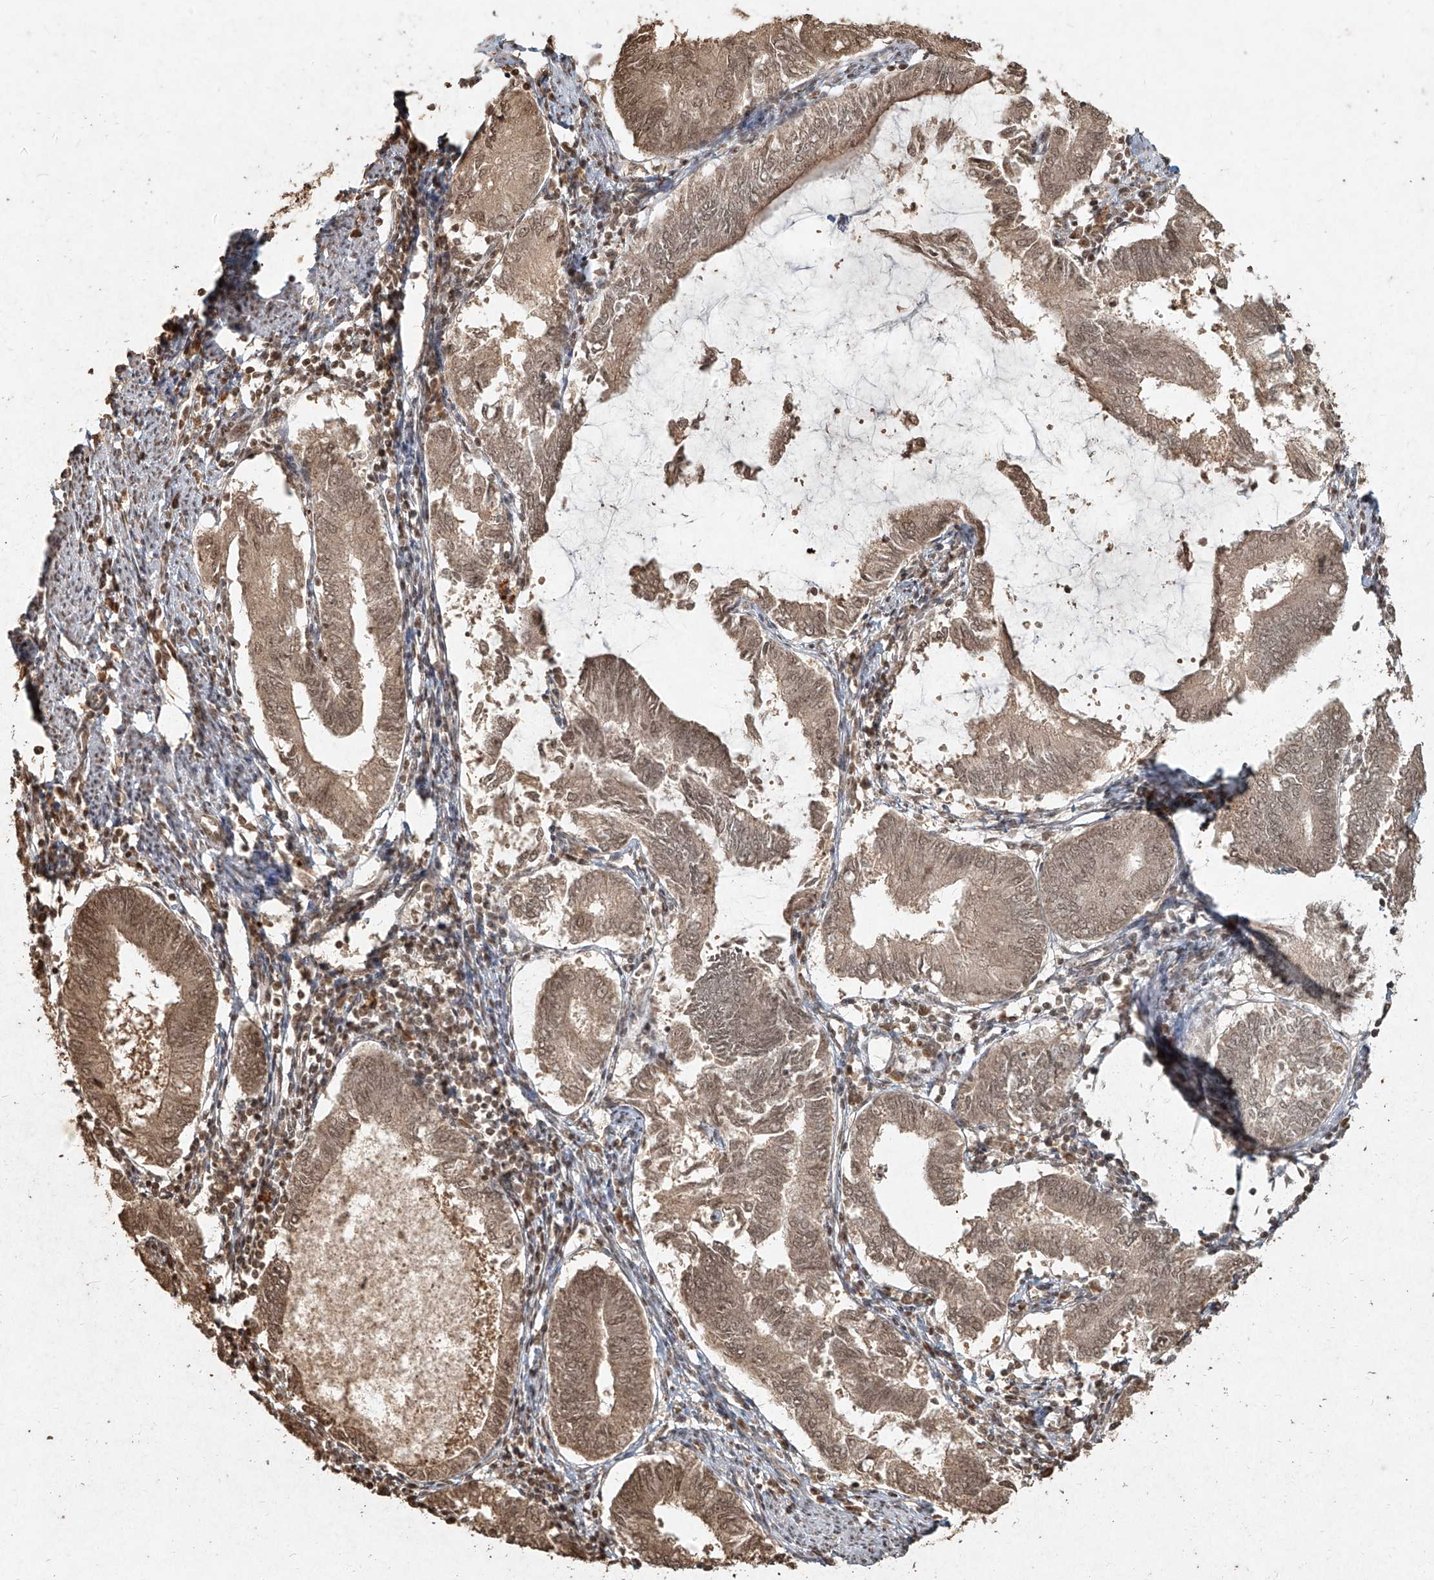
{"staining": {"intensity": "moderate", "quantity": ">75%", "location": "cytoplasmic/membranous,nuclear"}, "tissue": "endometrial cancer", "cell_type": "Tumor cells", "image_type": "cancer", "snomed": [{"axis": "morphology", "description": "Adenocarcinoma, NOS"}, {"axis": "topography", "description": "Endometrium"}], "caption": "An image showing moderate cytoplasmic/membranous and nuclear positivity in approximately >75% of tumor cells in endometrial adenocarcinoma, as visualized by brown immunohistochemical staining.", "gene": "UBE2K", "patient": {"sex": "female", "age": 86}}